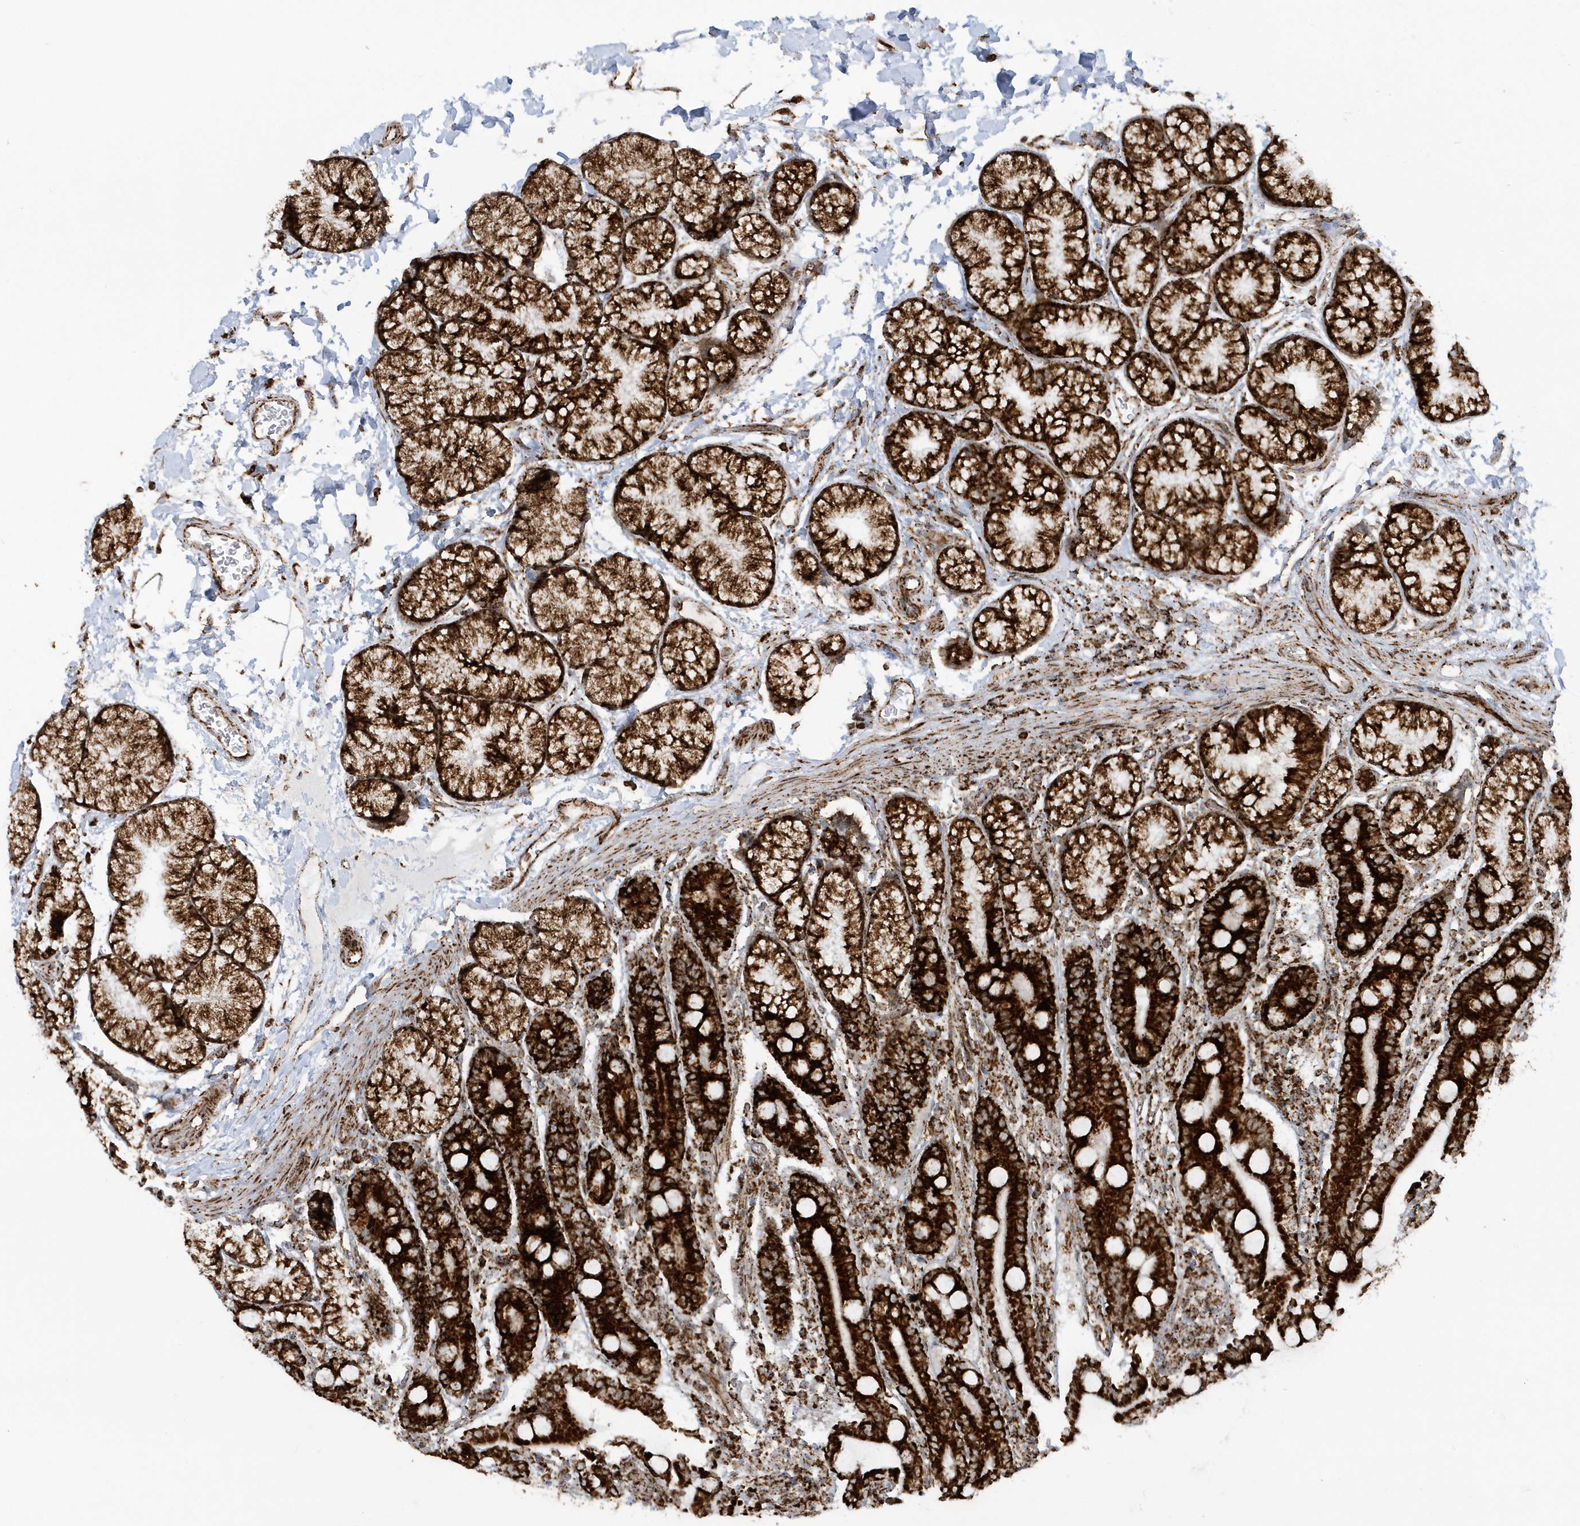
{"staining": {"intensity": "strong", "quantity": ">75%", "location": "cytoplasmic/membranous"}, "tissue": "duodenum", "cell_type": "Glandular cells", "image_type": "normal", "snomed": [{"axis": "morphology", "description": "Normal tissue, NOS"}, {"axis": "topography", "description": "Duodenum"}], "caption": "Brown immunohistochemical staining in normal duodenum shows strong cytoplasmic/membranous staining in approximately >75% of glandular cells.", "gene": "CRY2", "patient": {"sex": "male", "age": 35}}